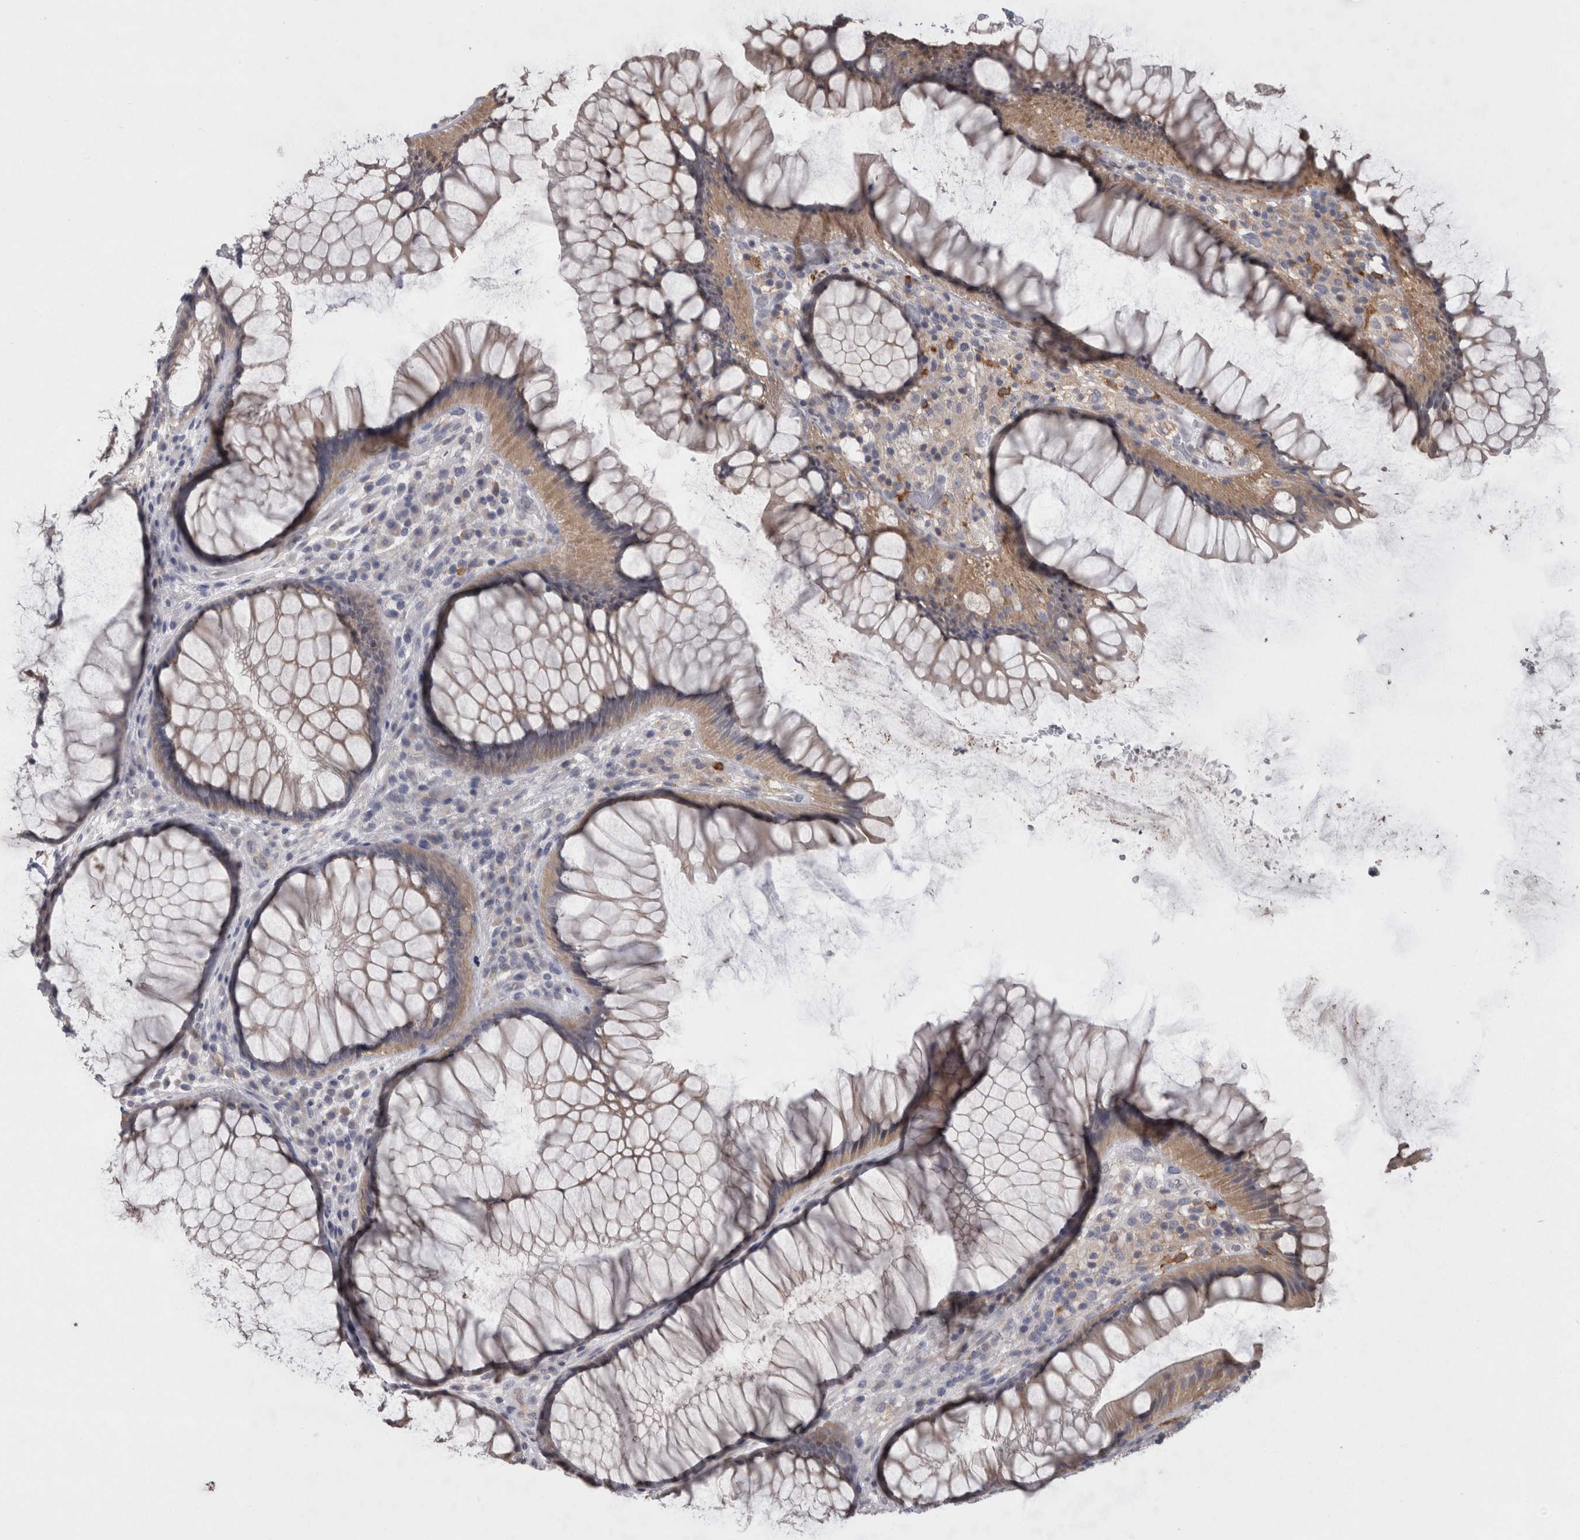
{"staining": {"intensity": "weak", "quantity": "25%-75%", "location": "cytoplasmic/membranous"}, "tissue": "rectum", "cell_type": "Glandular cells", "image_type": "normal", "snomed": [{"axis": "morphology", "description": "Normal tissue, NOS"}, {"axis": "topography", "description": "Rectum"}], "caption": "High-magnification brightfield microscopy of unremarkable rectum stained with DAB (brown) and counterstained with hematoxylin (blue). glandular cells exhibit weak cytoplasmic/membranous expression is appreciated in about25%-75% of cells.", "gene": "CAMK2D", "patient": {"sex": "male", "age": 51}}